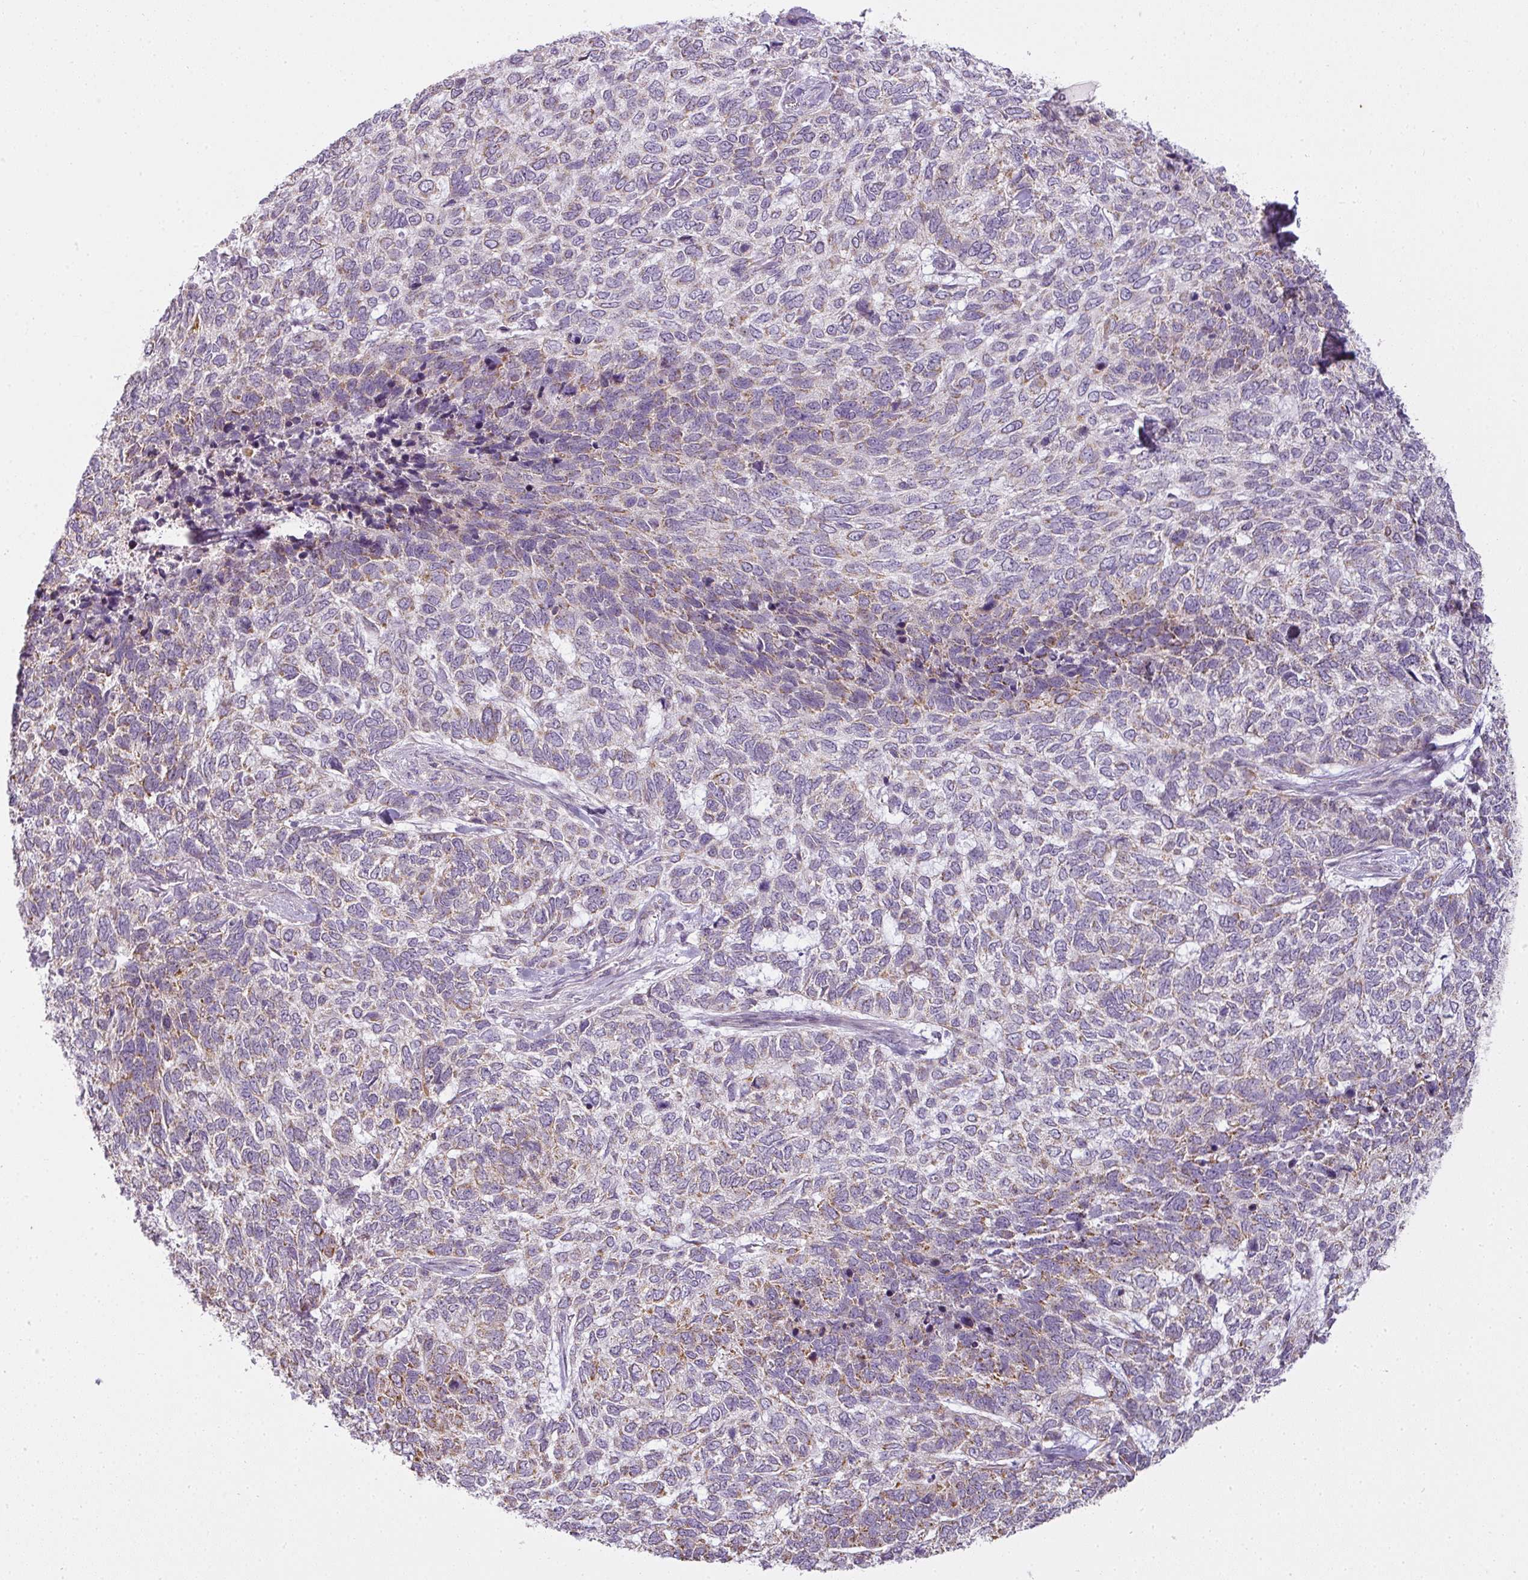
{"staining": {"intensity": "weak", "quantity": "25%-75%", "location": "cytoplasmic/membranous"}, "tissue": "skin cancer", "cell_type": "Tumor cells", "image_type": "cancer", "snomed": [{"axis": "morphology", "description": "Basal cell carcinoma"}, {"axis": "topography", "description": "Skin"}], "caption": "Protein expression by IHC exhibits weak cytoplasmic/membranous expression in about 25%-75% of tumor cells in skin basal cell carcinoma. The staining is performed using DAB (3,3'-diaminobenzidine) brown chromogen to label protein expression. The nuclei are counter-stained blue using hematoxylin.", "gene": "LY75", "patient": {"sex": "female", "age": 65}}